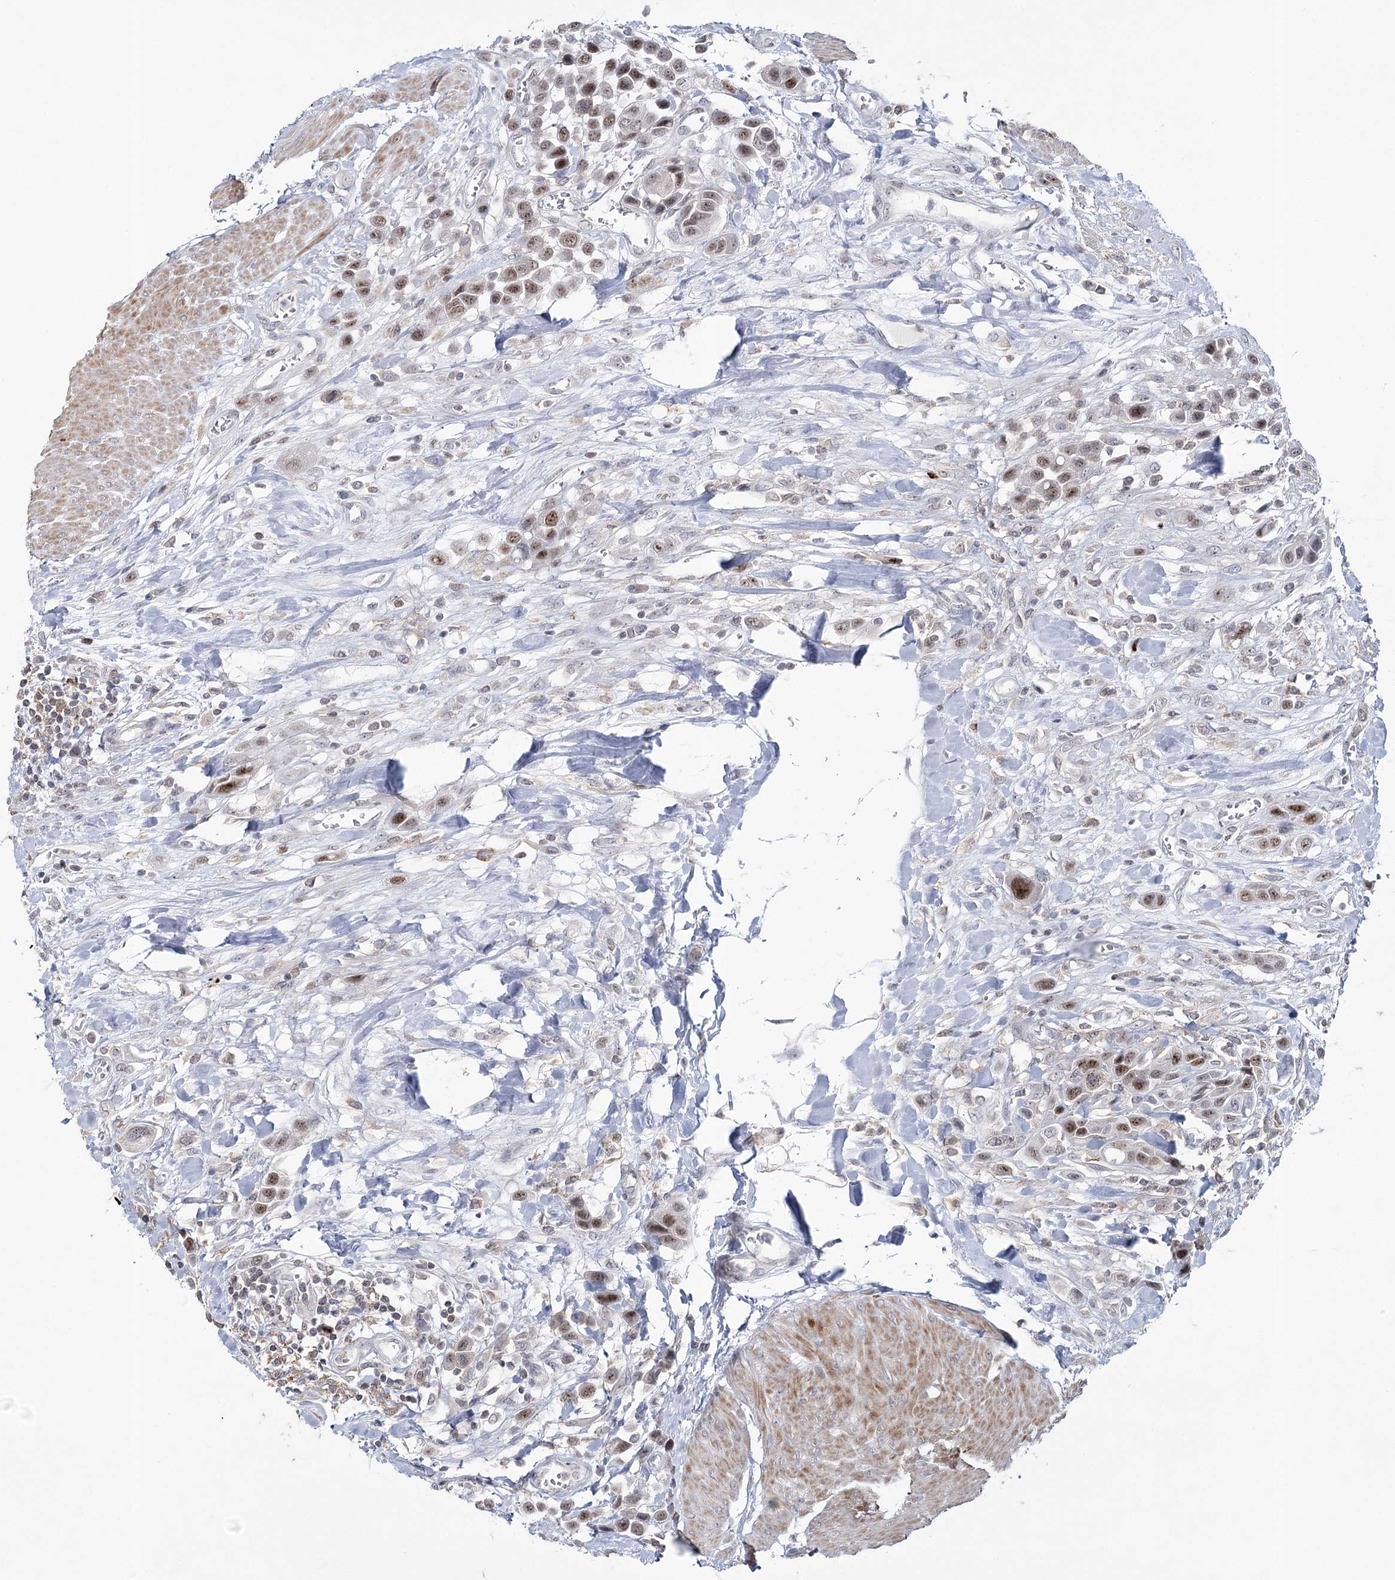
{"staining": {"intensity": "moderate", "quantity": "25%-75%", "location": "nuclear"}, "tissue": "urothelial cancer", "cell_type": "Tumor cells", "image_type": "cancer", "snomed": [{"axis": "morphology", "description": "Urothelial carcinoma, High grade"}, {"axis": "topography", "description": "Urinary bladder"}], "caption": "Protein expression analysis of human urothelial cancer reveals moderate nuclear positivity in approximately 25%-75% of tumor cells.", "gene": "ZC3H8", "patient": {"sex": "male", "age": 50}}